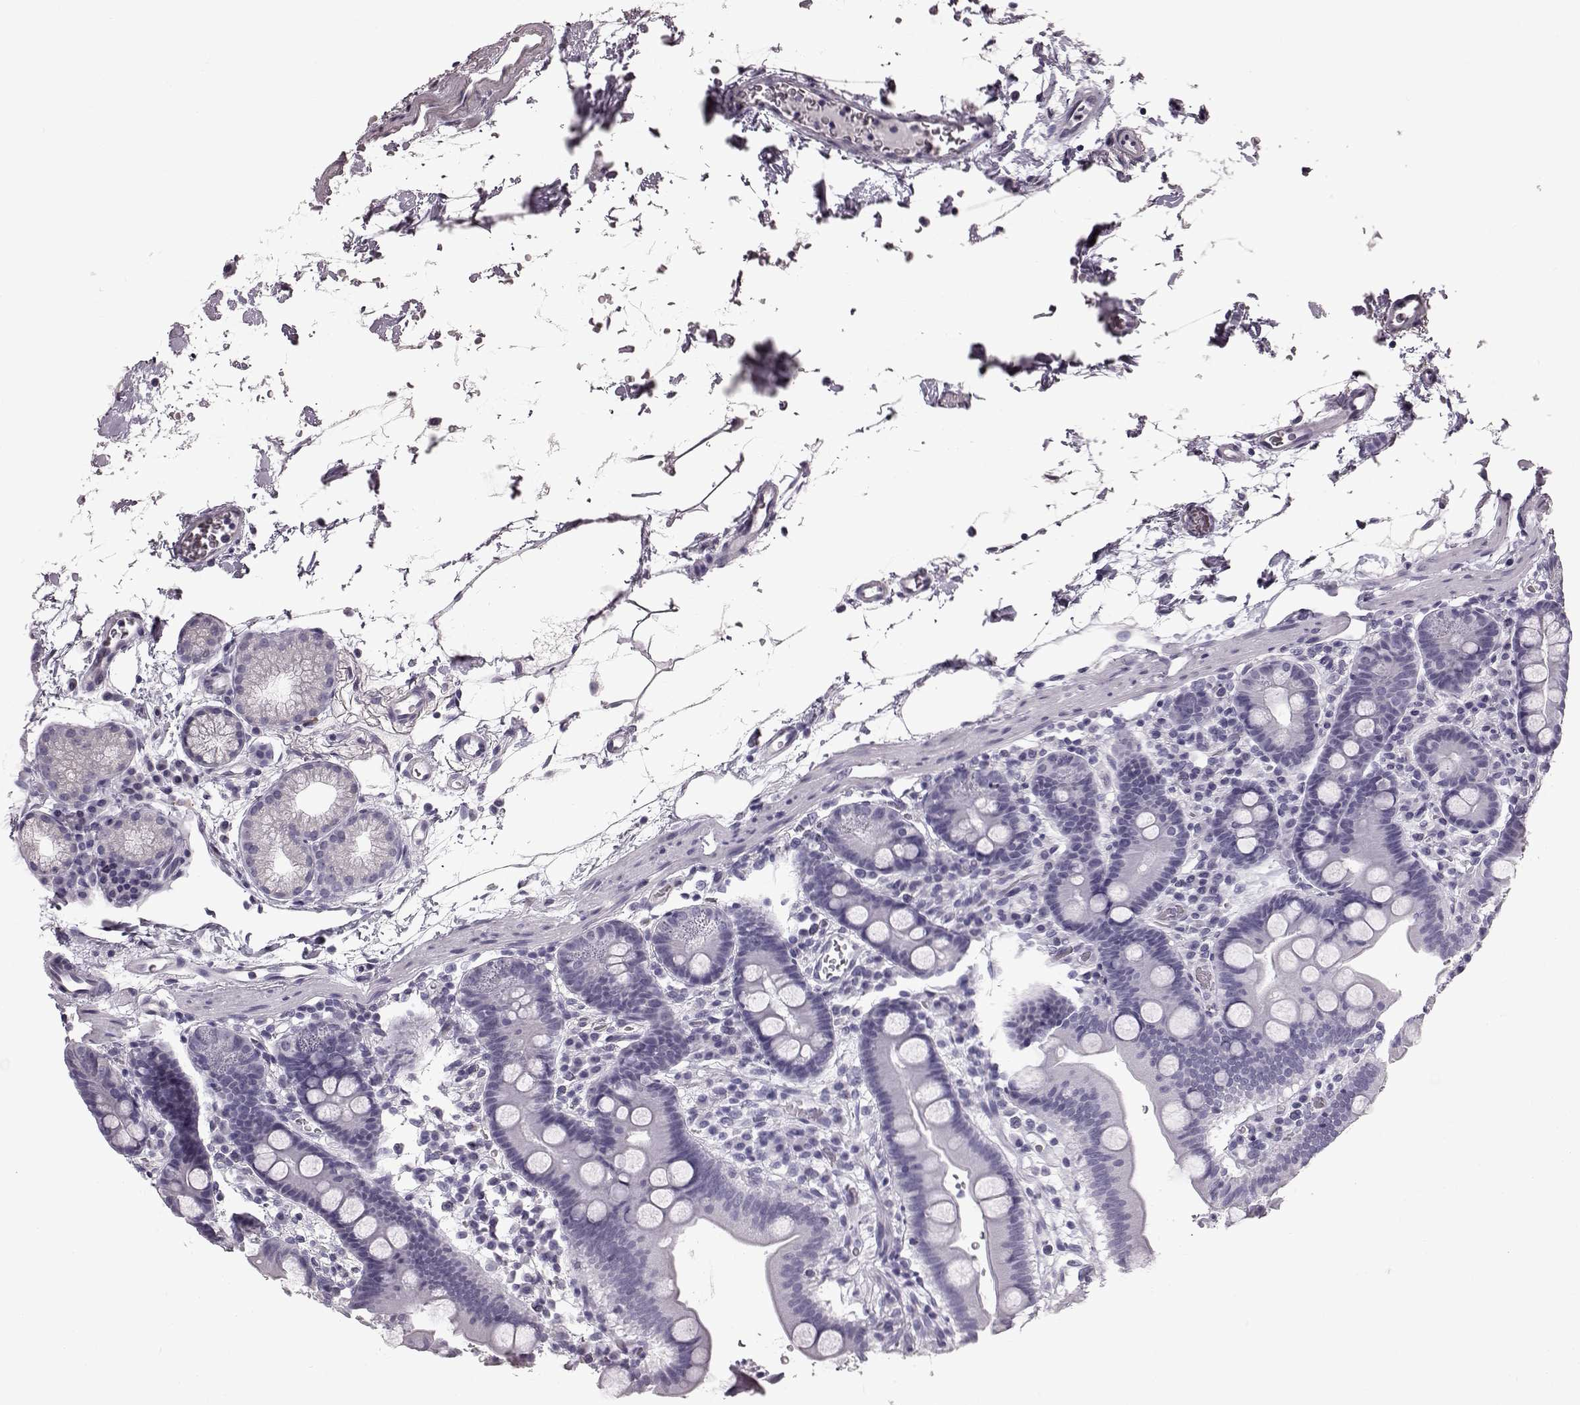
{"staining": {"intensity": "negative", "quantity": "none", "location": "none"}, "tissue": "duodenum", "cell_type": "Glandular cells", "image_type": "normal", "snomed": [{"axis": "morphology", "description": "Normal tissue, NOS"}, {"axis": "topography", "description": "Duodenum"}], "caption": "A high-resolution histopathology image shows immunohistochemistry staining of normal duodenum, which demonstrates no significant staining in glandular cells. (DAB IHC with hematoxylin counter stain).", "gene": "TCHHL1", "patient": {"sex": "male", "age": 59}}